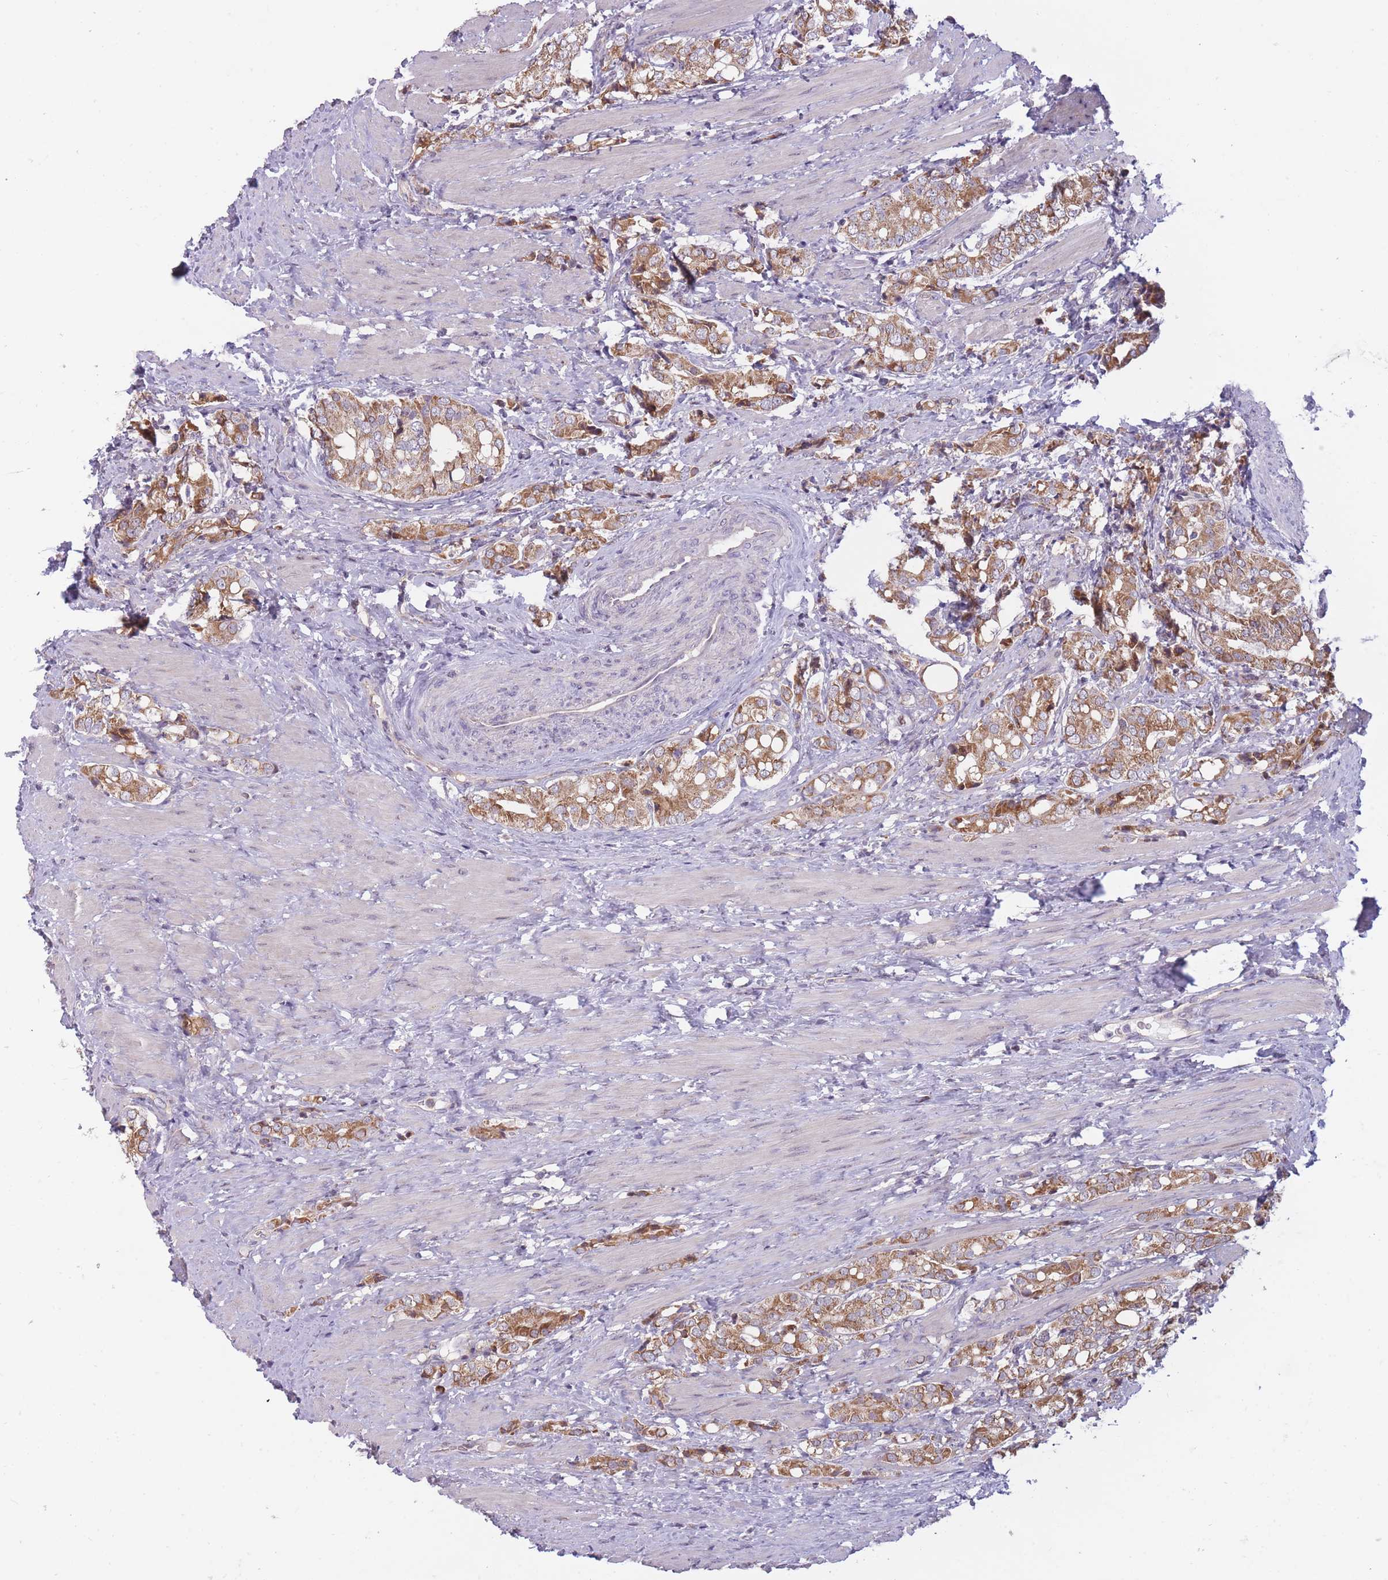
{"staining": {"intensity": "moderate", "quantity": ">75%", "location": "cytoplasmic/membranous"}, "tissue": "prostate cancer", "cell_type": "Tumor cells", "image_type": "cancer", "snomed": [{"axis": "morphology", "description": "Adenocarcinoma, High grade"}, {"axis": "topography", "description": "Prostate"}], "caption": "IHC image of prostate cancer stained for a protein (brown), which displays medium levels of moderate cytoplasmic/membranous expression in approximately >75% of tumor cells.", "gene": "MRPS18C", "patient": {"sex": "male", "age": 71}}